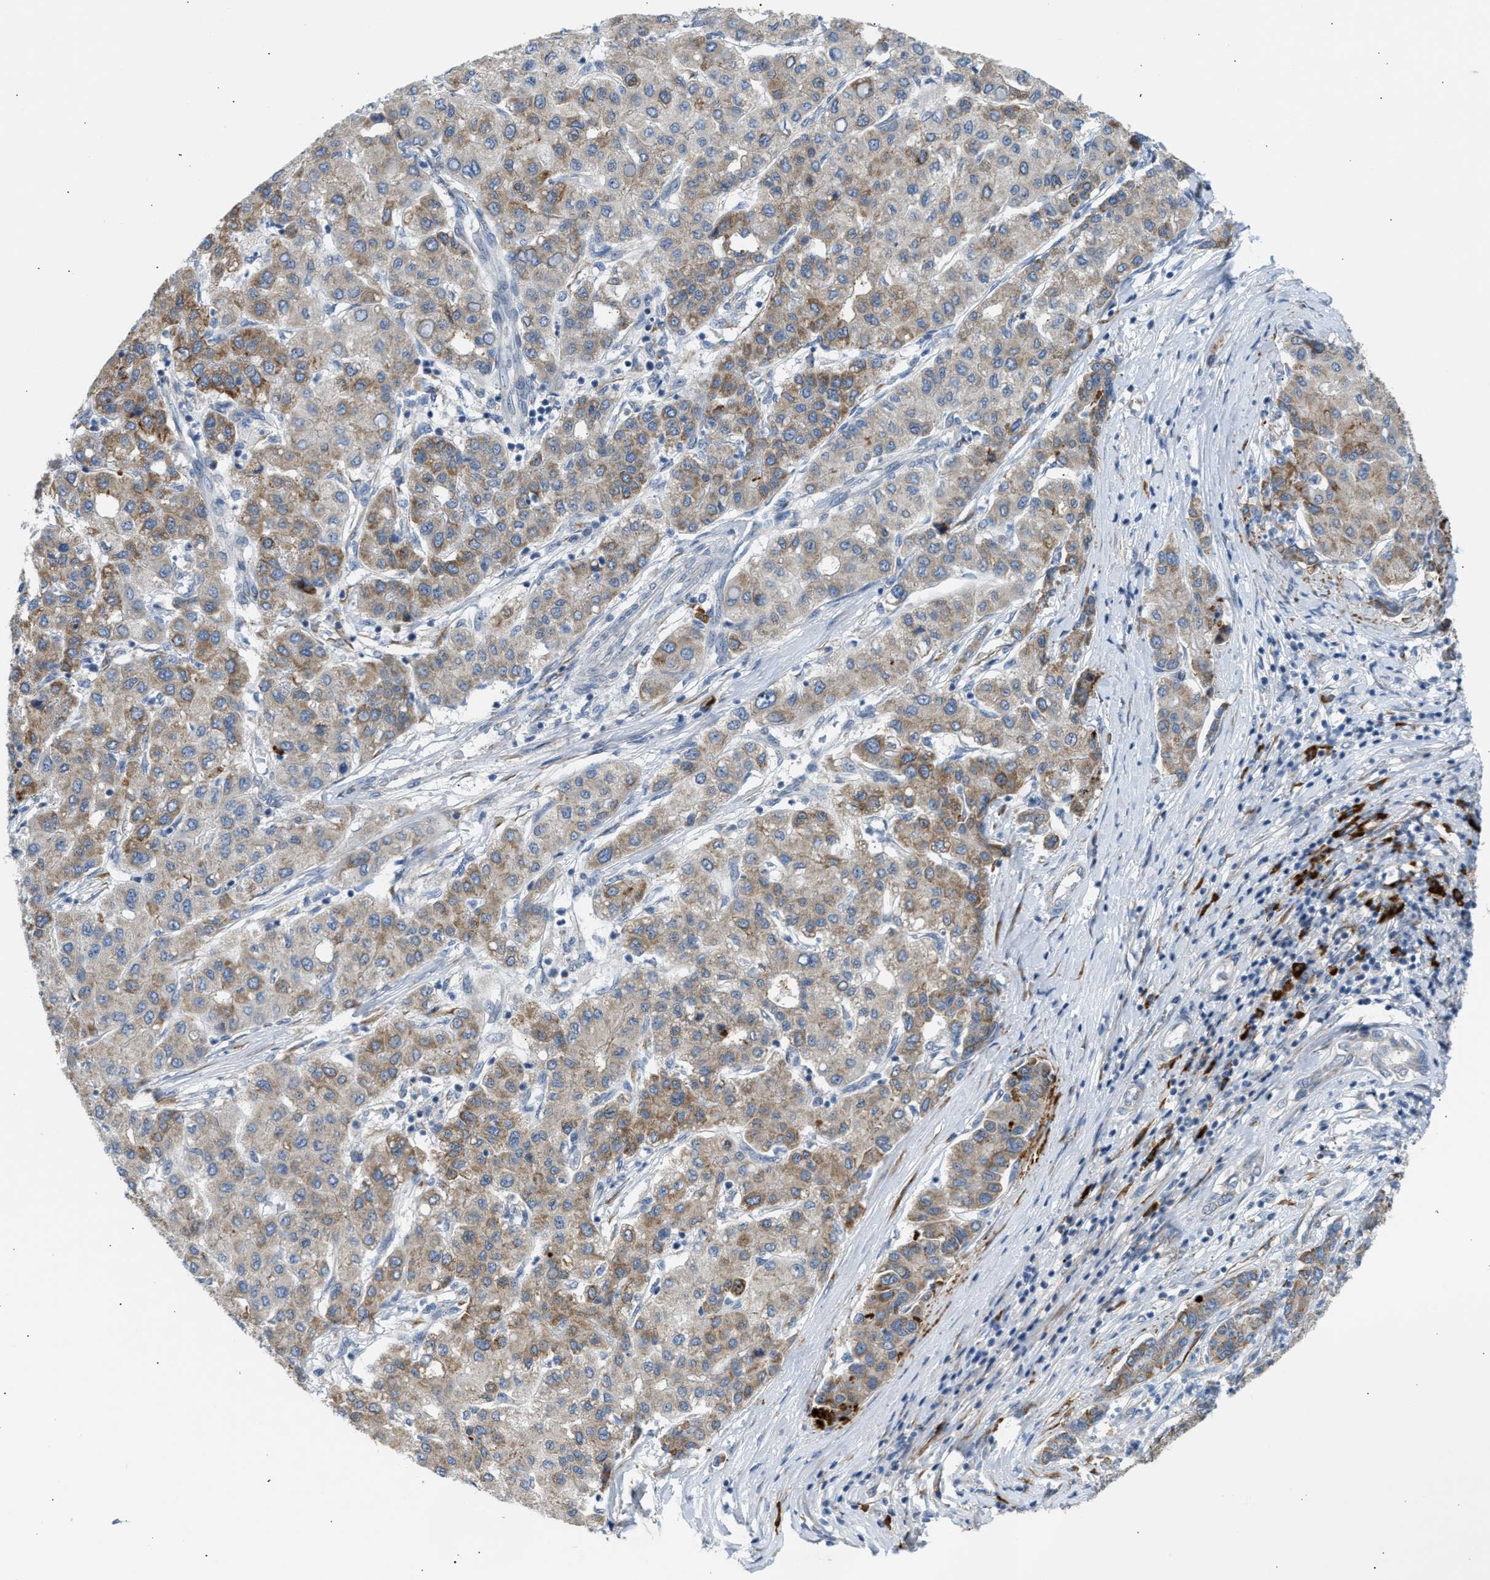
{"staining": {"intensity": "moderate", "quantity": ">75%", "location": "cytoplasmic/membranous"}, "tissue": "liver cancer", "cell_type": "Tumor cells", "image_type": "cancer", "snomed": [{"axis": "morphology", "description": "Carcinoma, Hepatocellular, NOS"}, {"axis": "topography", "description": "Liver"}], "caption": "Hepatocellular carcinoma (liver) stained with a protein marker demonstrates moderate staining in tumor cells.", "gene": "KCNC2", "patient": {"sex": "male", "age": 65}}